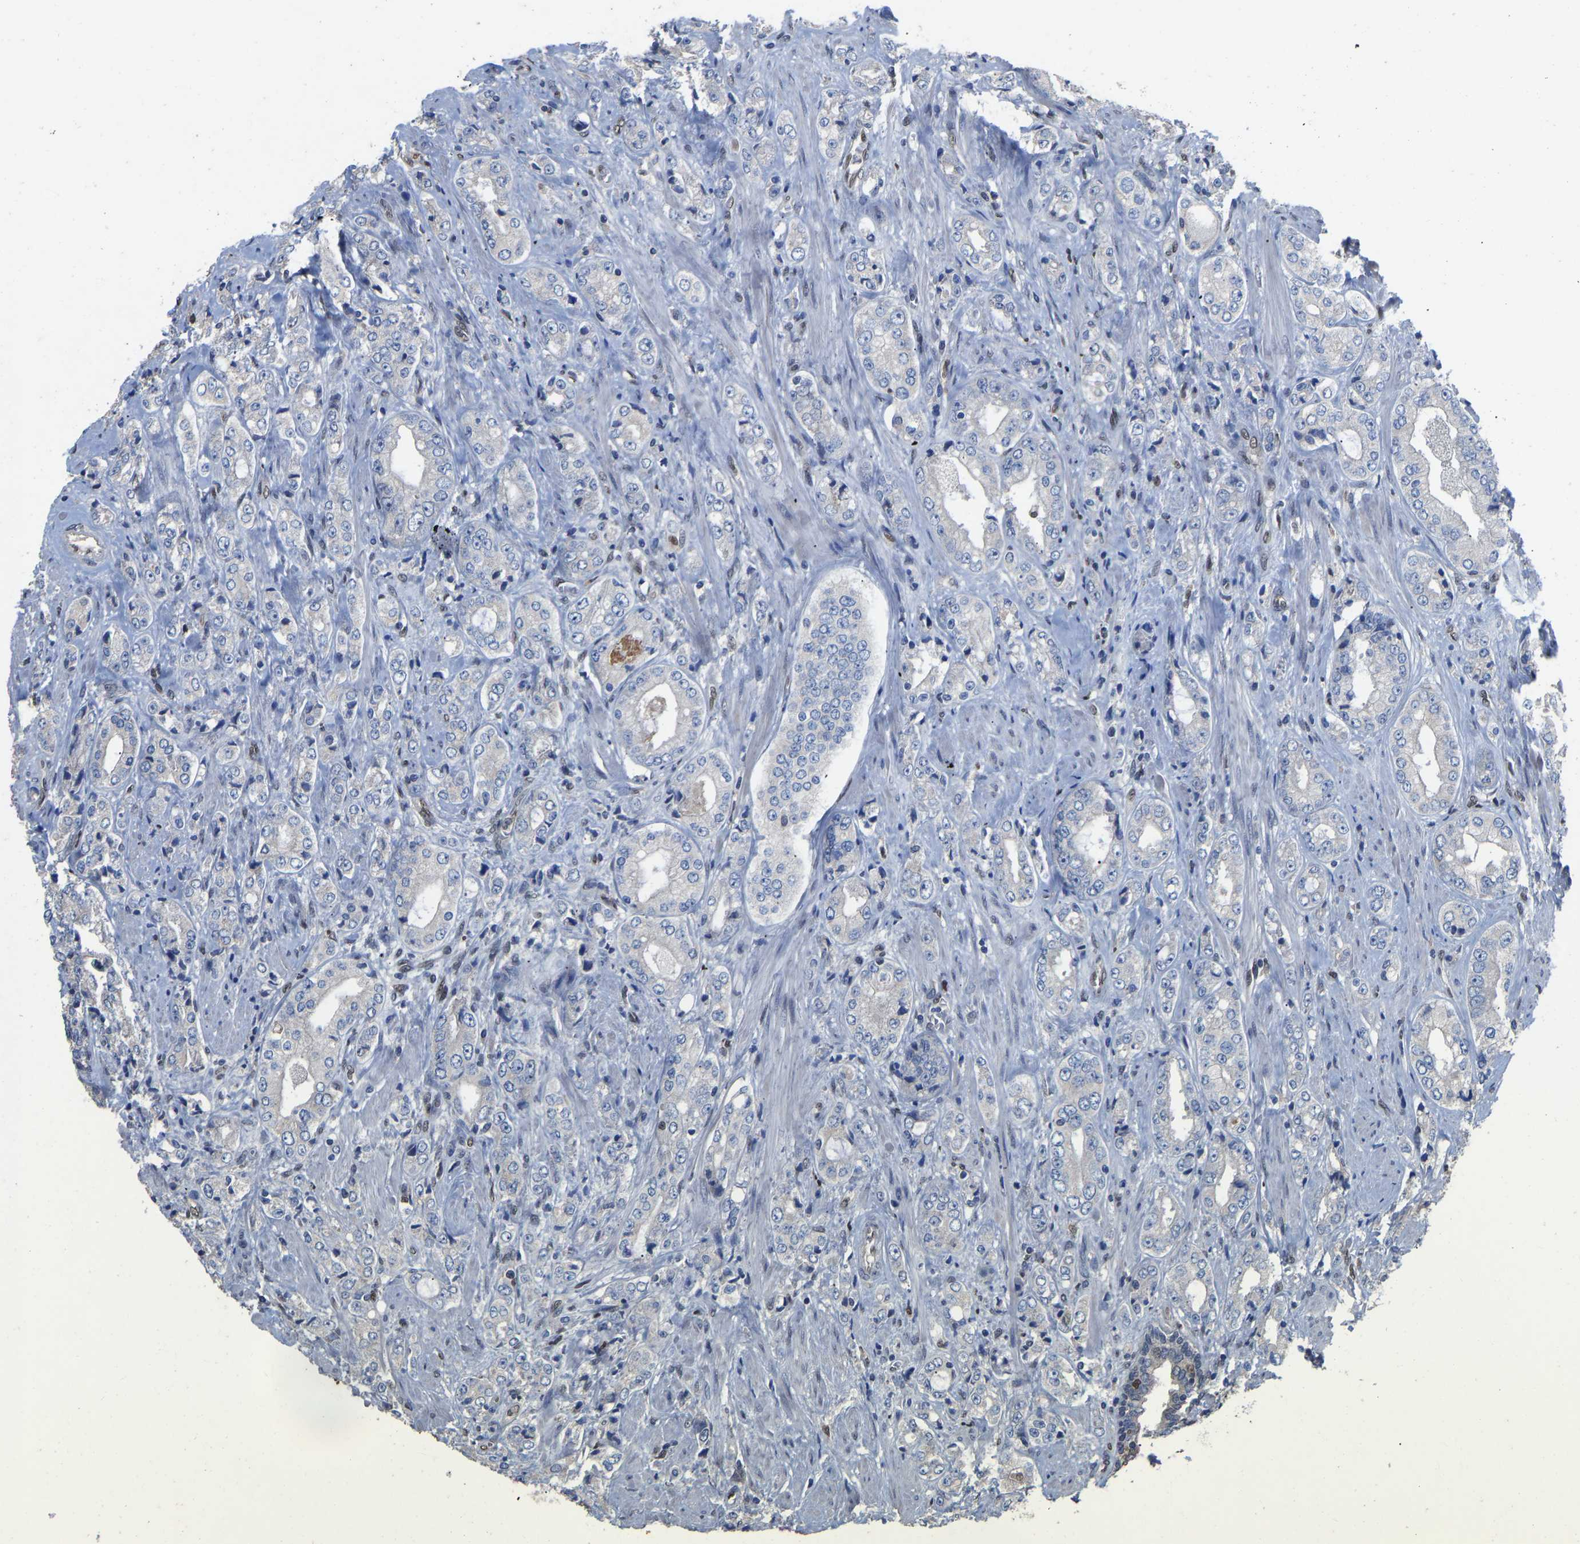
{"staining": {"intensity": "negative", "quantity": "none", "location": "none"}, "tissue": "prostate cancer", "cell_type": "Tumor cells", "image_type": "cancer", "snomed": [{"axis": "morphology", "description": "Adenocarcinoma, High grade"}, {"axis": "topography", "description": "Prostate"}], "caption": "Protein analysis of prostate cancer (high-grade adenocarcinoma) displays no significant staining in tumor cells.", "gene": "QKI", "patient": {"sex": "male", "age": 61}}